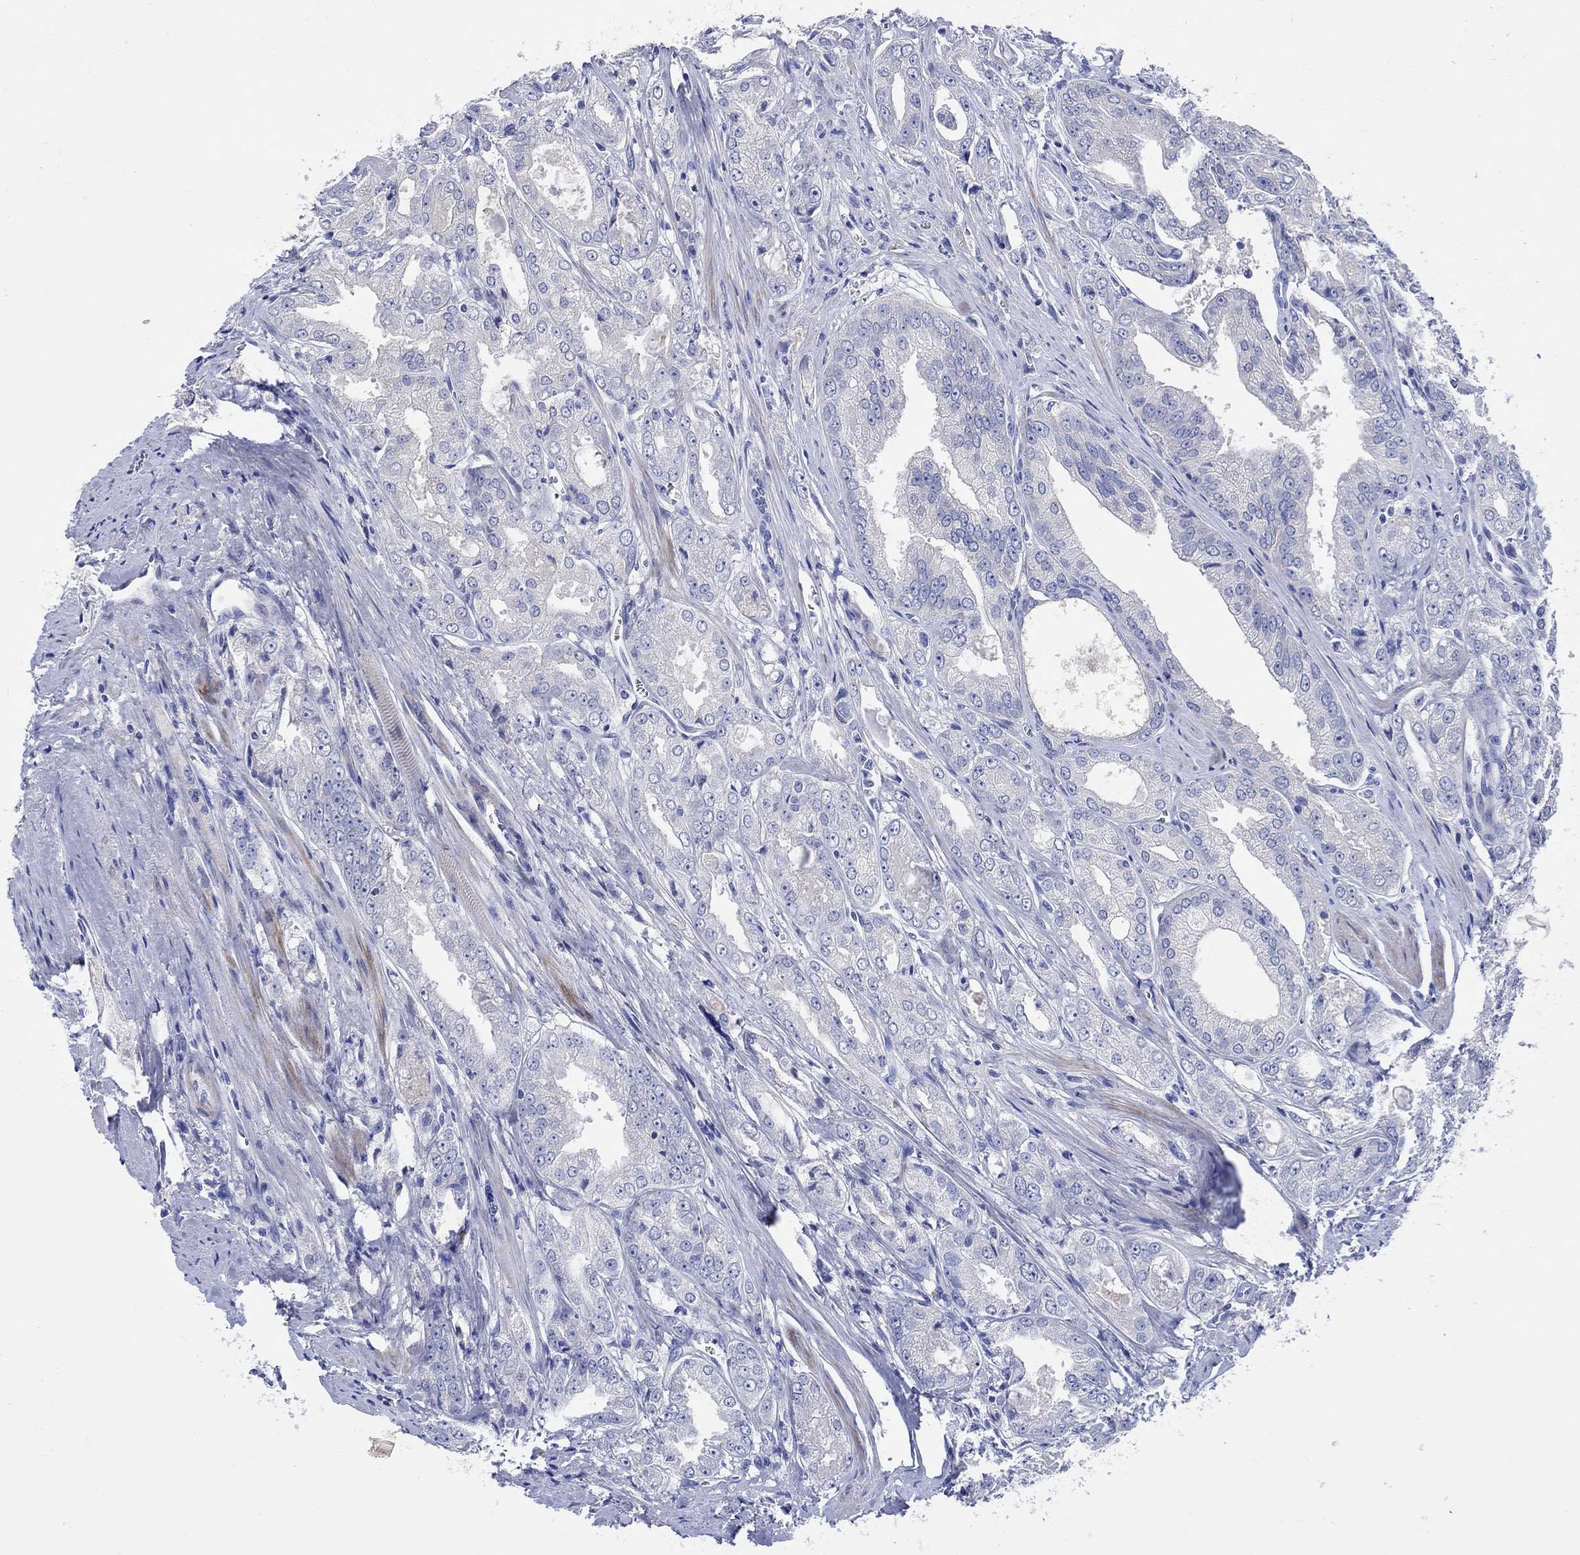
{"staining": {"intensity": "negative", "quantity": "none", "location": "none"}, "tissue": "prostate cancer", "cell_type": "Tumor cells", "image_type": "cancer", "snomed": [{"axis": "morphology", "description": "Adenocarcinoma, NOS"}, {"axis": "morphology", "description": "Adenocarcinoma, High grade"}, {"axis": "topography", "description": "Prostate"}], "caption": "Human prostate cancer stained for a protein using immunohistochemistry demonstrates no staining in tumor cells.", "gene": "SHISA4", "patient": {"sex": "male", "age": 70}}